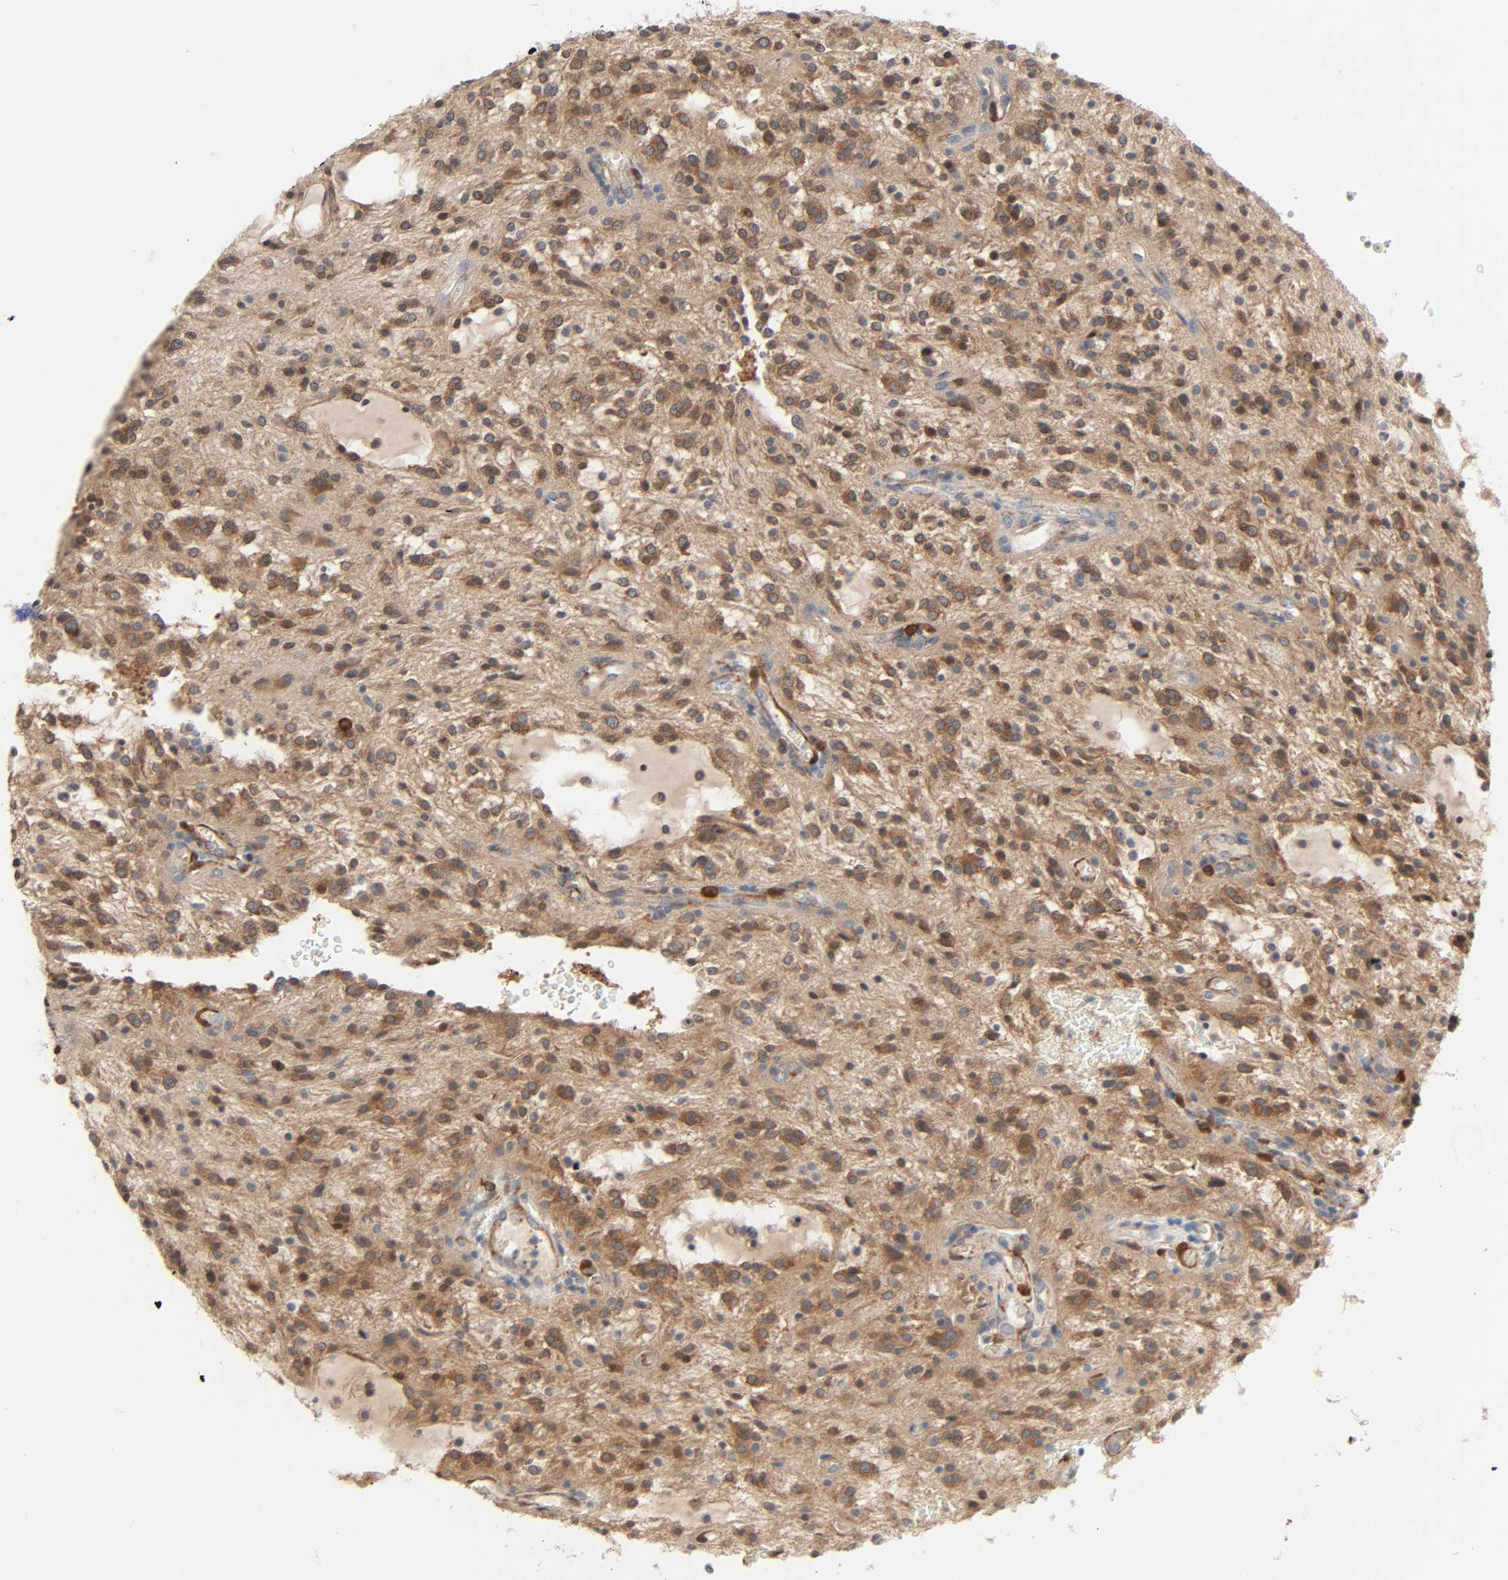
{"staining": {"intensity": "moderate", "quantity": ">75%", "location": "cytoplasmic/membranous"}, "tissue": "glioma", "cell_type": "Tumor cells", "image_type": "cancer", "snomed": [{"axis": "morphology", "description": "Glioma, malignant, NOS"}, {"axis": "topography", "description": "Cerebellum"}], "caption": "This image demonstrates immunohistochemistry (IHC) staining of glioma, with medium moderate cytoplasmic/membranous staining in about >75% of tumor cells.", "gene": "PTK2", "patient": {"sex": "female", "age": 10}}